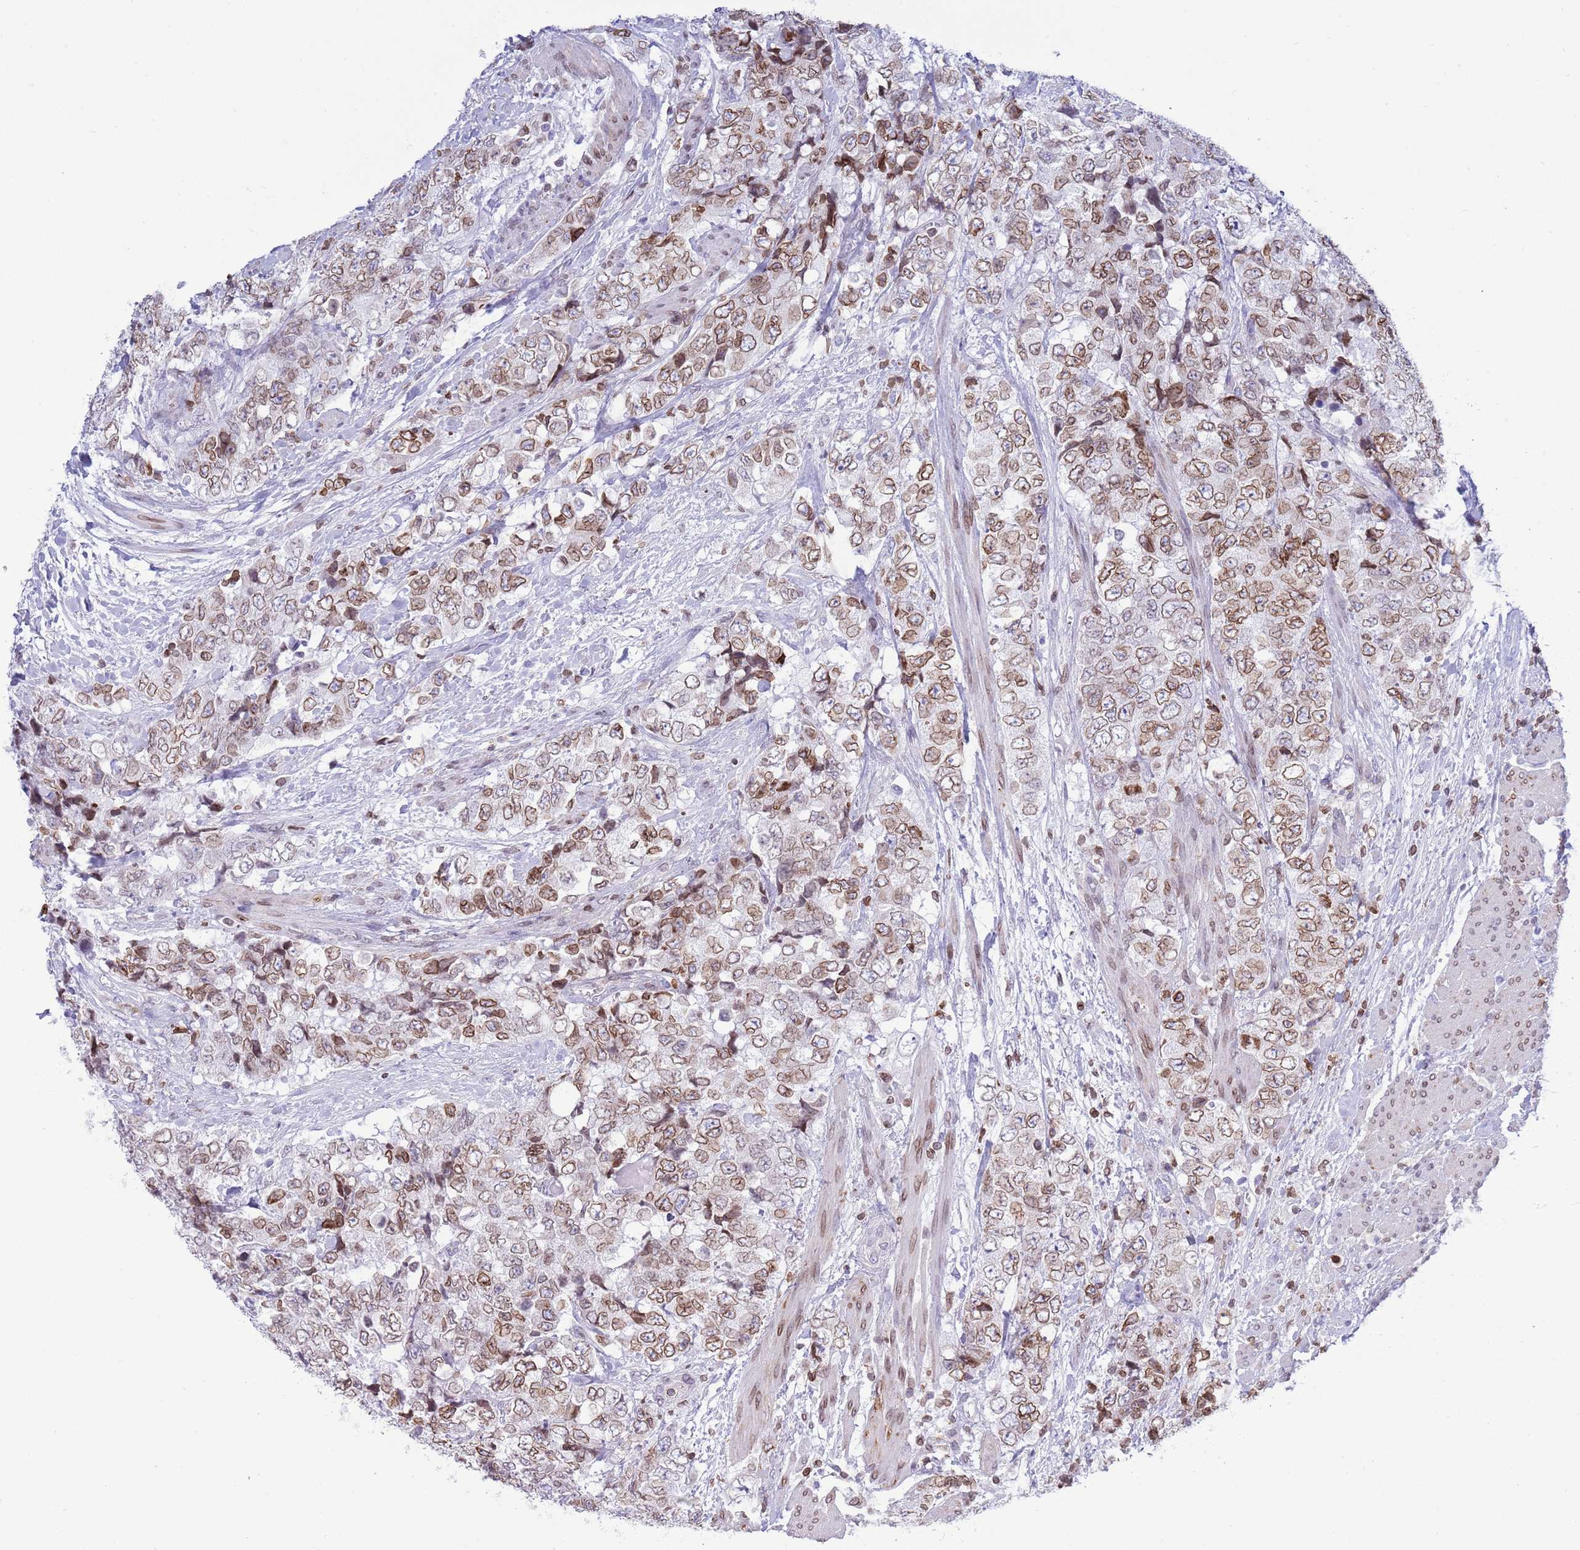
{"staining": {"intensity": "moderate", "quantity": ">75%", "location": "cytoplasmic/membranous,nuclear"}, "tissue": "urothelial cancer", "cell_type": "Tumor cells", "image_type": "cancer", "snomed": [{"axis": "morphology", "description": "Urothelial carcinoma, High grade"}, {"axis": "topography", "description": "Urinary bladder"}], "caption": "The immunohistochemical stain labels moderate cytoplasmic/membranous and nuclear expression in tumor cells of high-grade urothelial carcinoma tissue. The staining is performed using DAB brown chromogen to label protein expression. The nuclei are counter-stained blue using hematoxylin.", "gene": "LBR", "patient": {"sex": "female", "age": 78}}